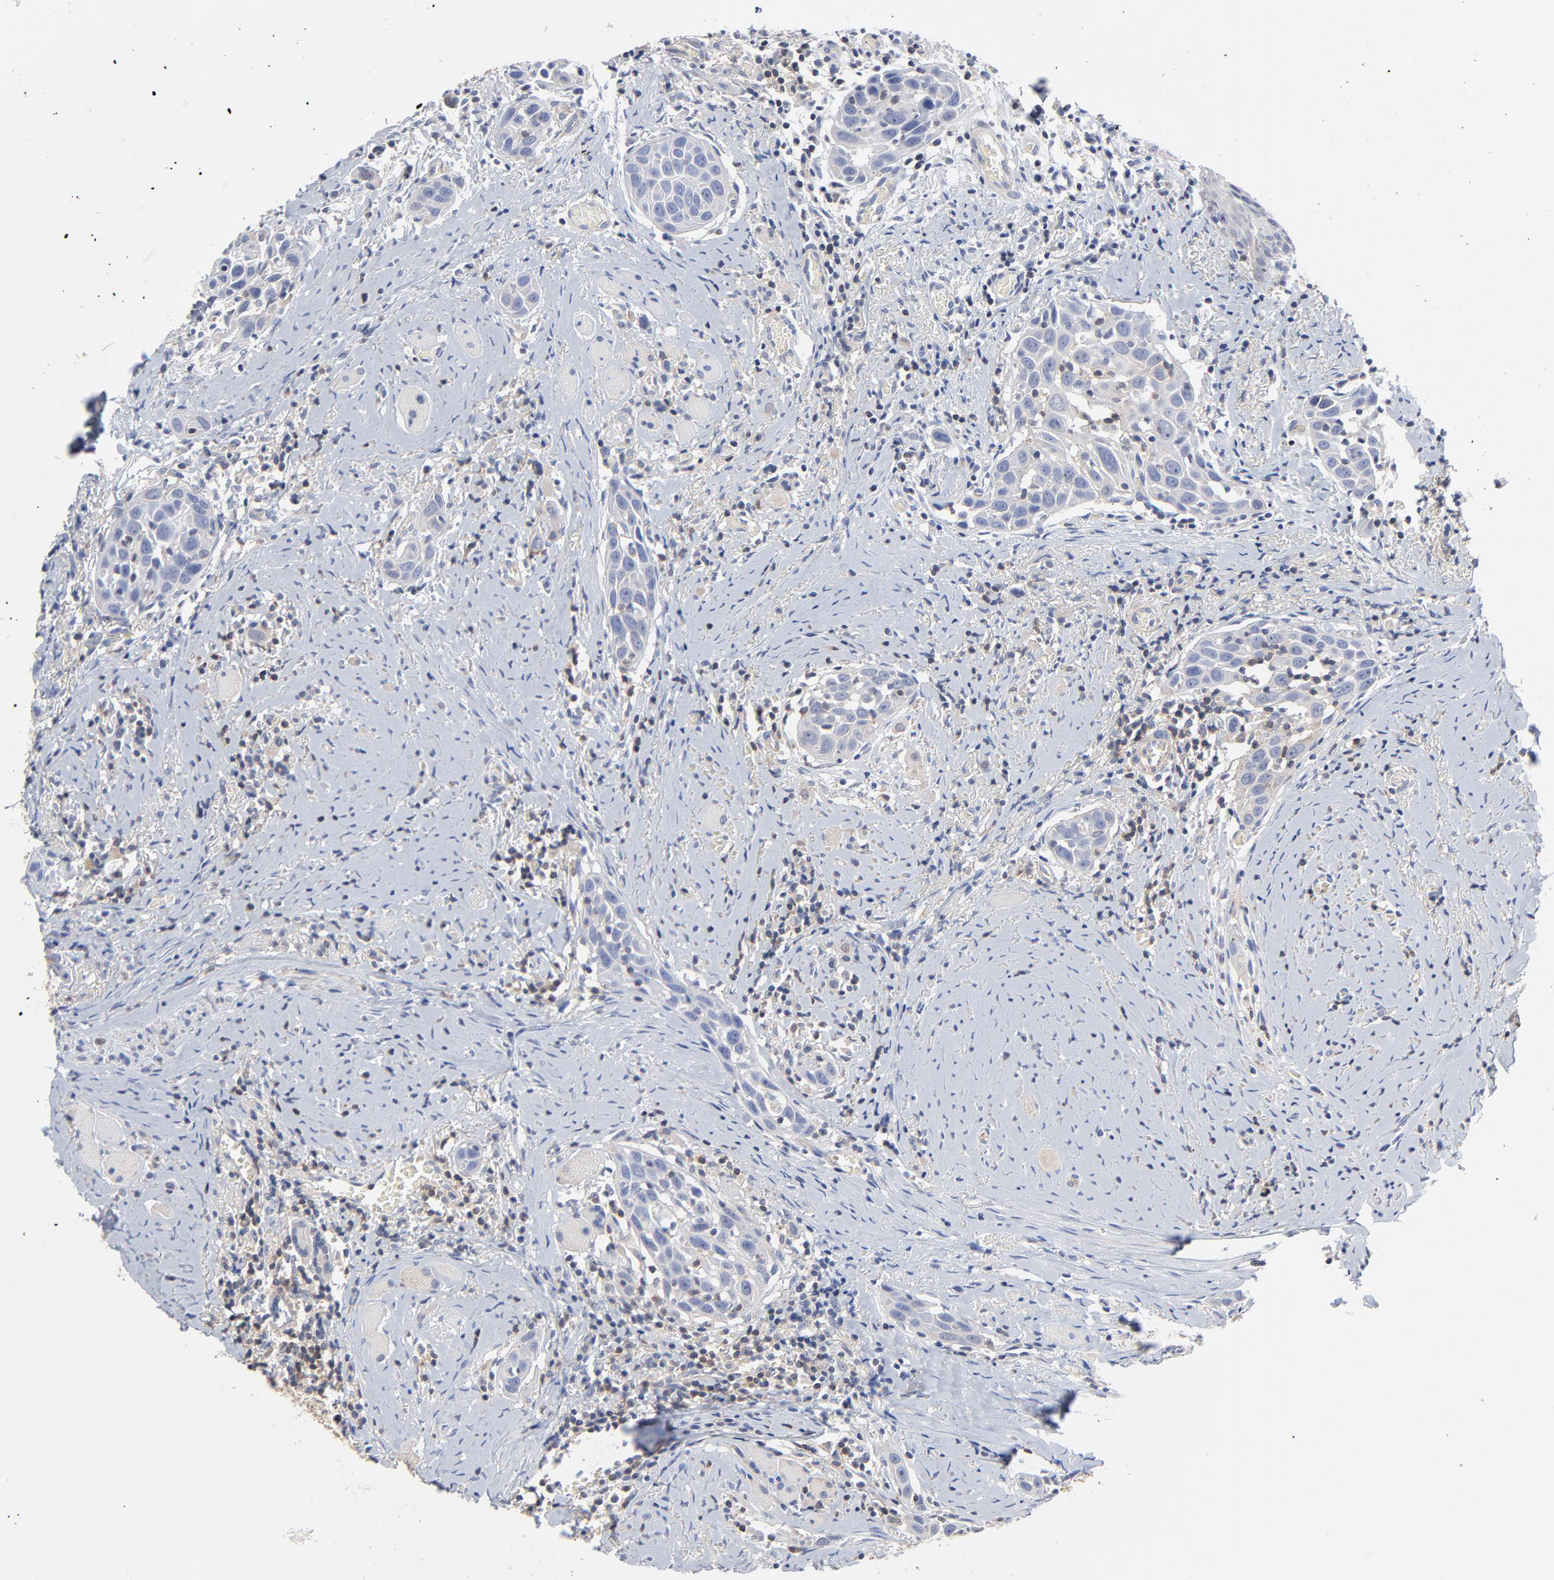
{"staining": {"intensity": "negative", "quantity": "none", "location": "none"}, "tissue": "head and neck cancer", "cell_type": "Tumor cells", "image_type": "cancer", "snomed": [{"axis": "morphology", "description": "Squamous cell carcinoma, NOS"}, {"axis": "topography", "description": "Oral tissue"}, {"axis": "topography", "description": "Head-Neck"}], "caption": "Immunohistochemistry photomicrograph of human head and neck cancer (squamous cell carcinoma) stained for a protein (brown), which reveals no positivity in tumor cells.", "gene": "CAB39L", "patient": {"sex": "female", "age": 50}}